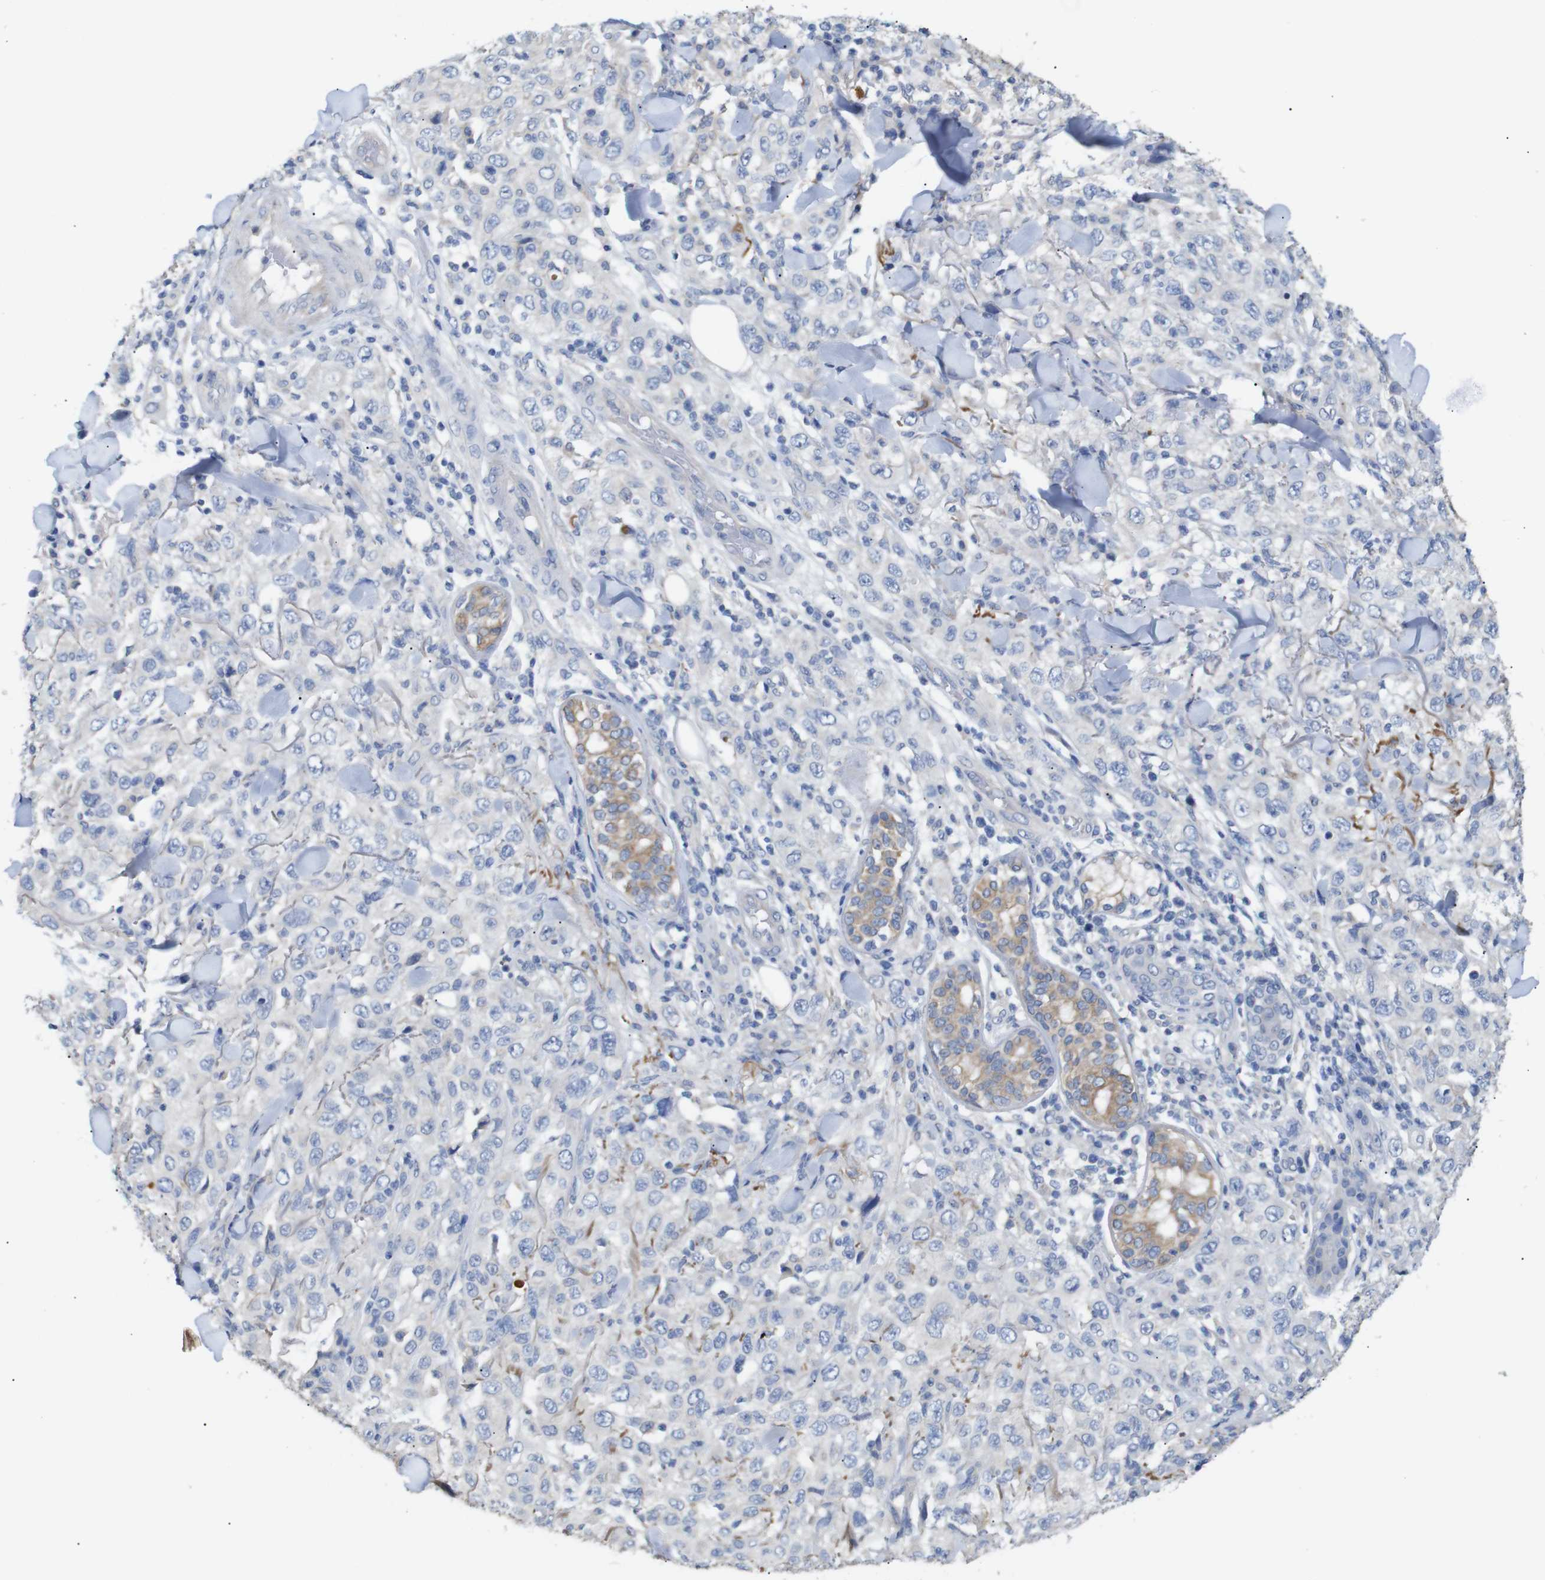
{"staining": {"intensity": "negative", "quantity": "none", "location": "none"}, "tissue": "skin cancer", "cell_type": "Tumor cells", "image_type": "cancer", "snomed": [{"axis": "morphology", "description": "Squamous cell carcinoma, NOS"}, {"axis": "topography", "description": "Skin"}], "caption": "Skin squamous cell carcinoma was stained to show a protein in brown. There is no significant positivity in tumor cells.", "gene": "ALOX15", "patient": {"sex": "female", "age": 88}}